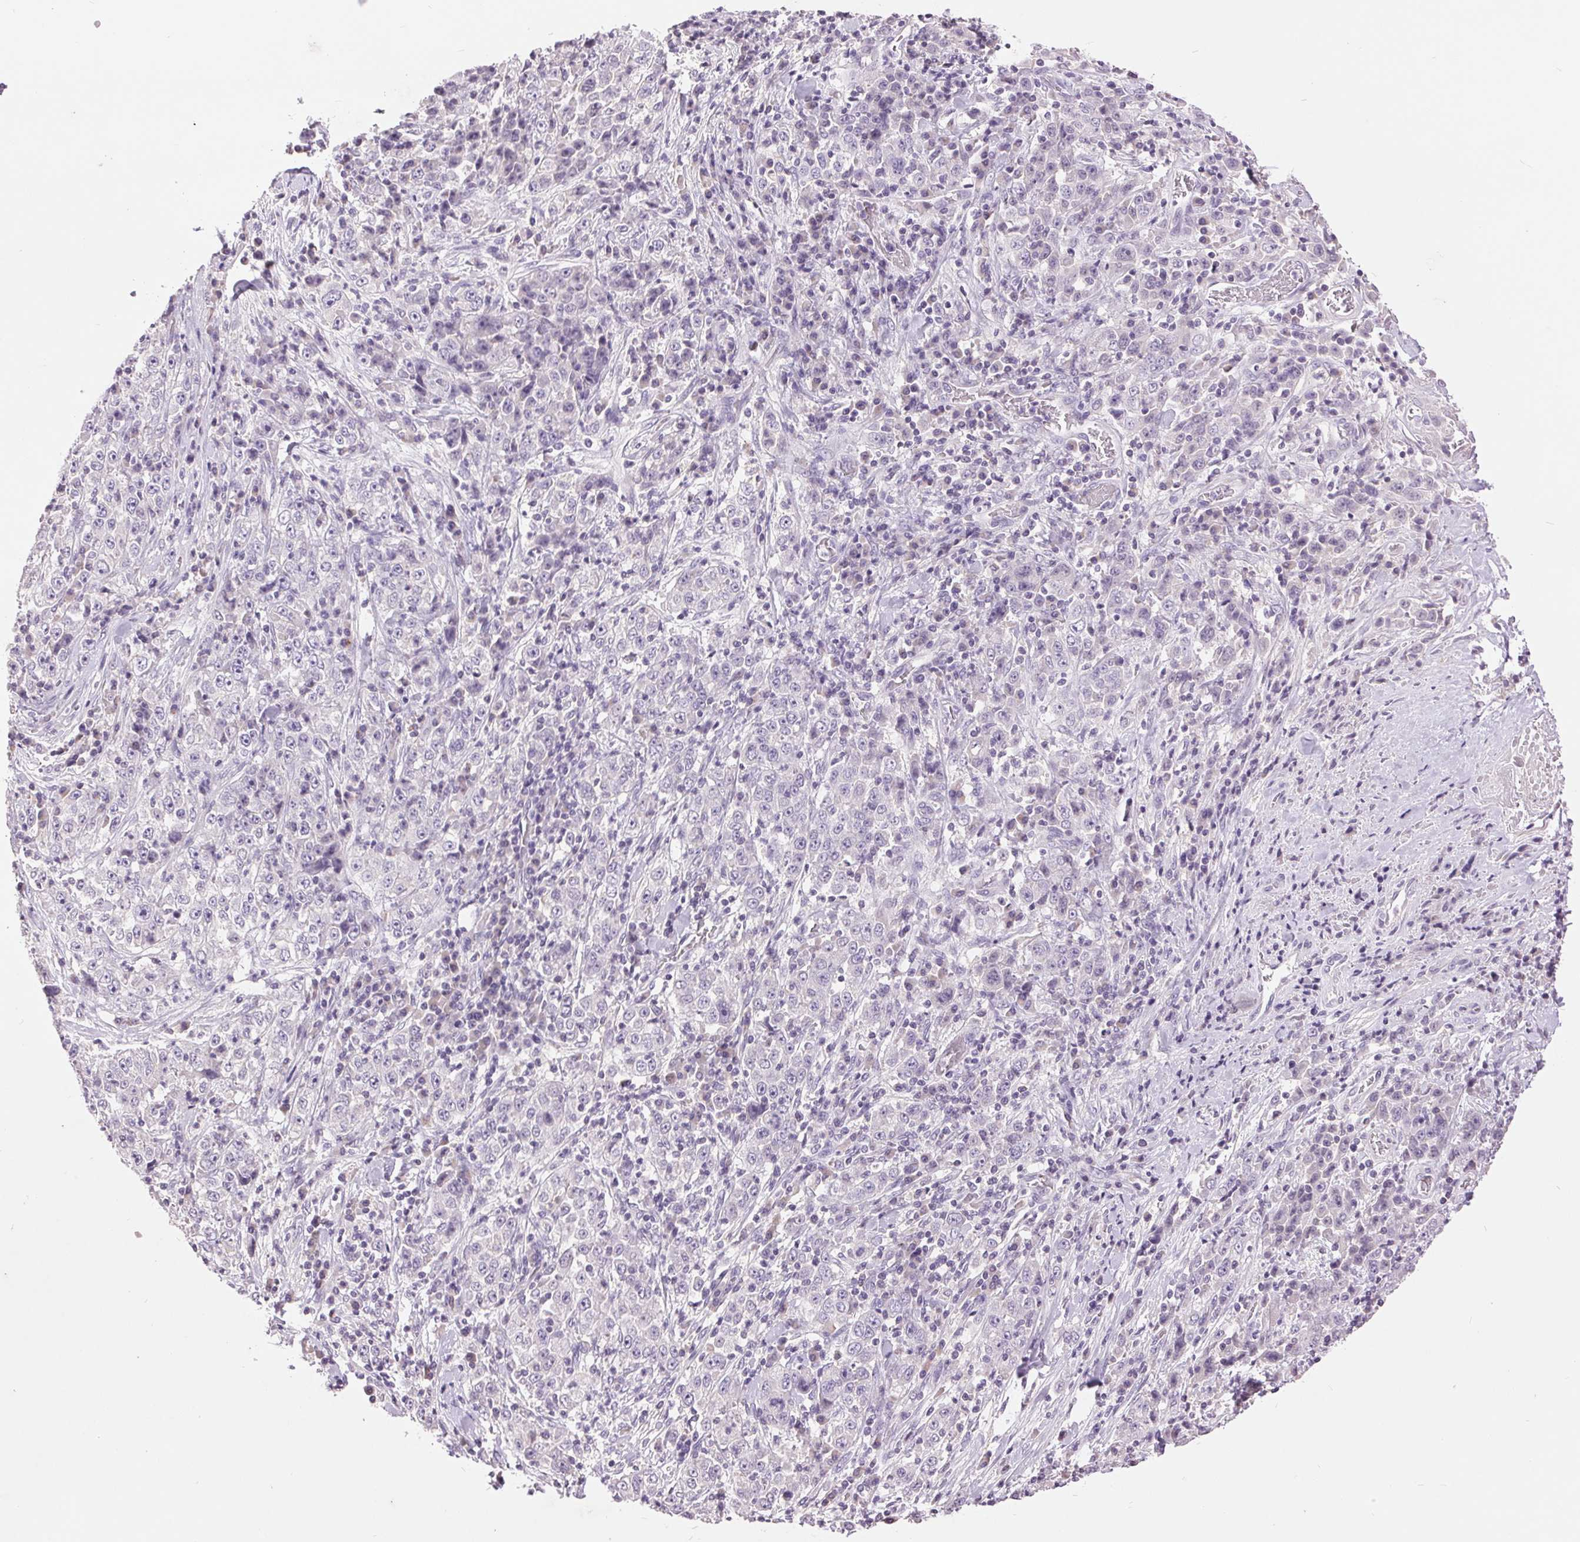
{"staining": {"intensity": "negative", "quantity": "none", "location": "none"}, "tissue": "stomach cancer", "cell_type": "Tumor cells", "image_type": "cancer", "snomed": [{"axis": "morphology", "description": "Normal tissue, NOS"}, {"axis": "morphology", "description": "Adenocarcinoma, NOS"}, {"axis": "topography", "description": "Stomach, upper"}, {"axis": "topography", "description": "Stomach"}], "caption": "IHC histopathology image of stomach cancer (adenocarcinoma) stained for a protein (brown), which exhibits no staining in tumor cells.", "gene": "FXYD4", "patient": {"sex": "male", "age": 59}}